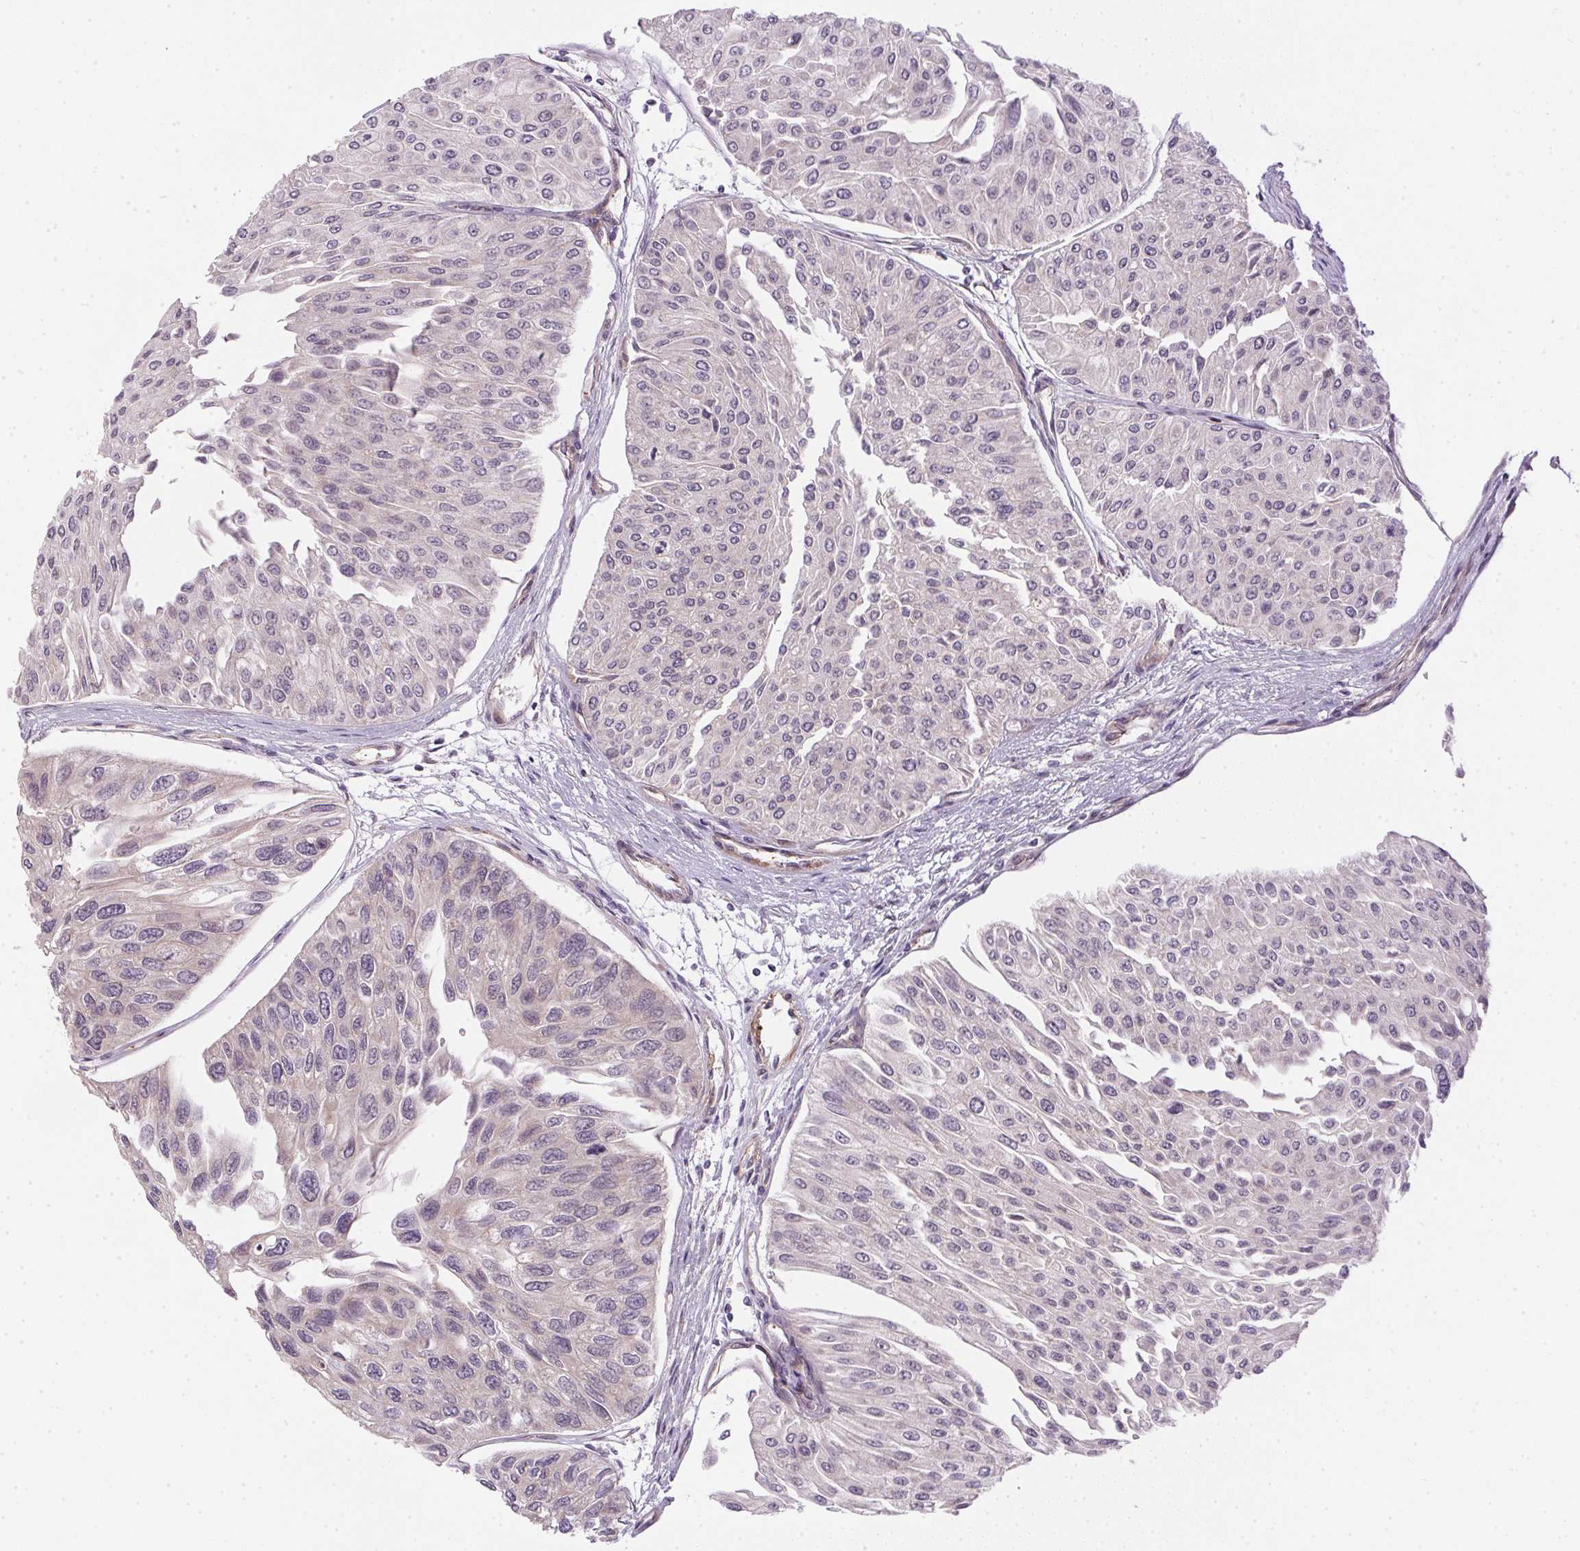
{"staining": {"intensity": "negative", "quantity": "none", "location": "none"}, "tissue": "urothelial cancer", "cell_type": "Tumor cells", "image_type": "cancer", "snomed": [{"axis": "morphology", "description": "Urothelial carcinoma, NOS"}, {"axis": "topography", "description": "Urinary bladder"}], "caption": "IHC of human urothelial cancer reveals no staining in tumor cells.", "gene": "CFAP92", "patient": {"sex": "male", "age": 67}}